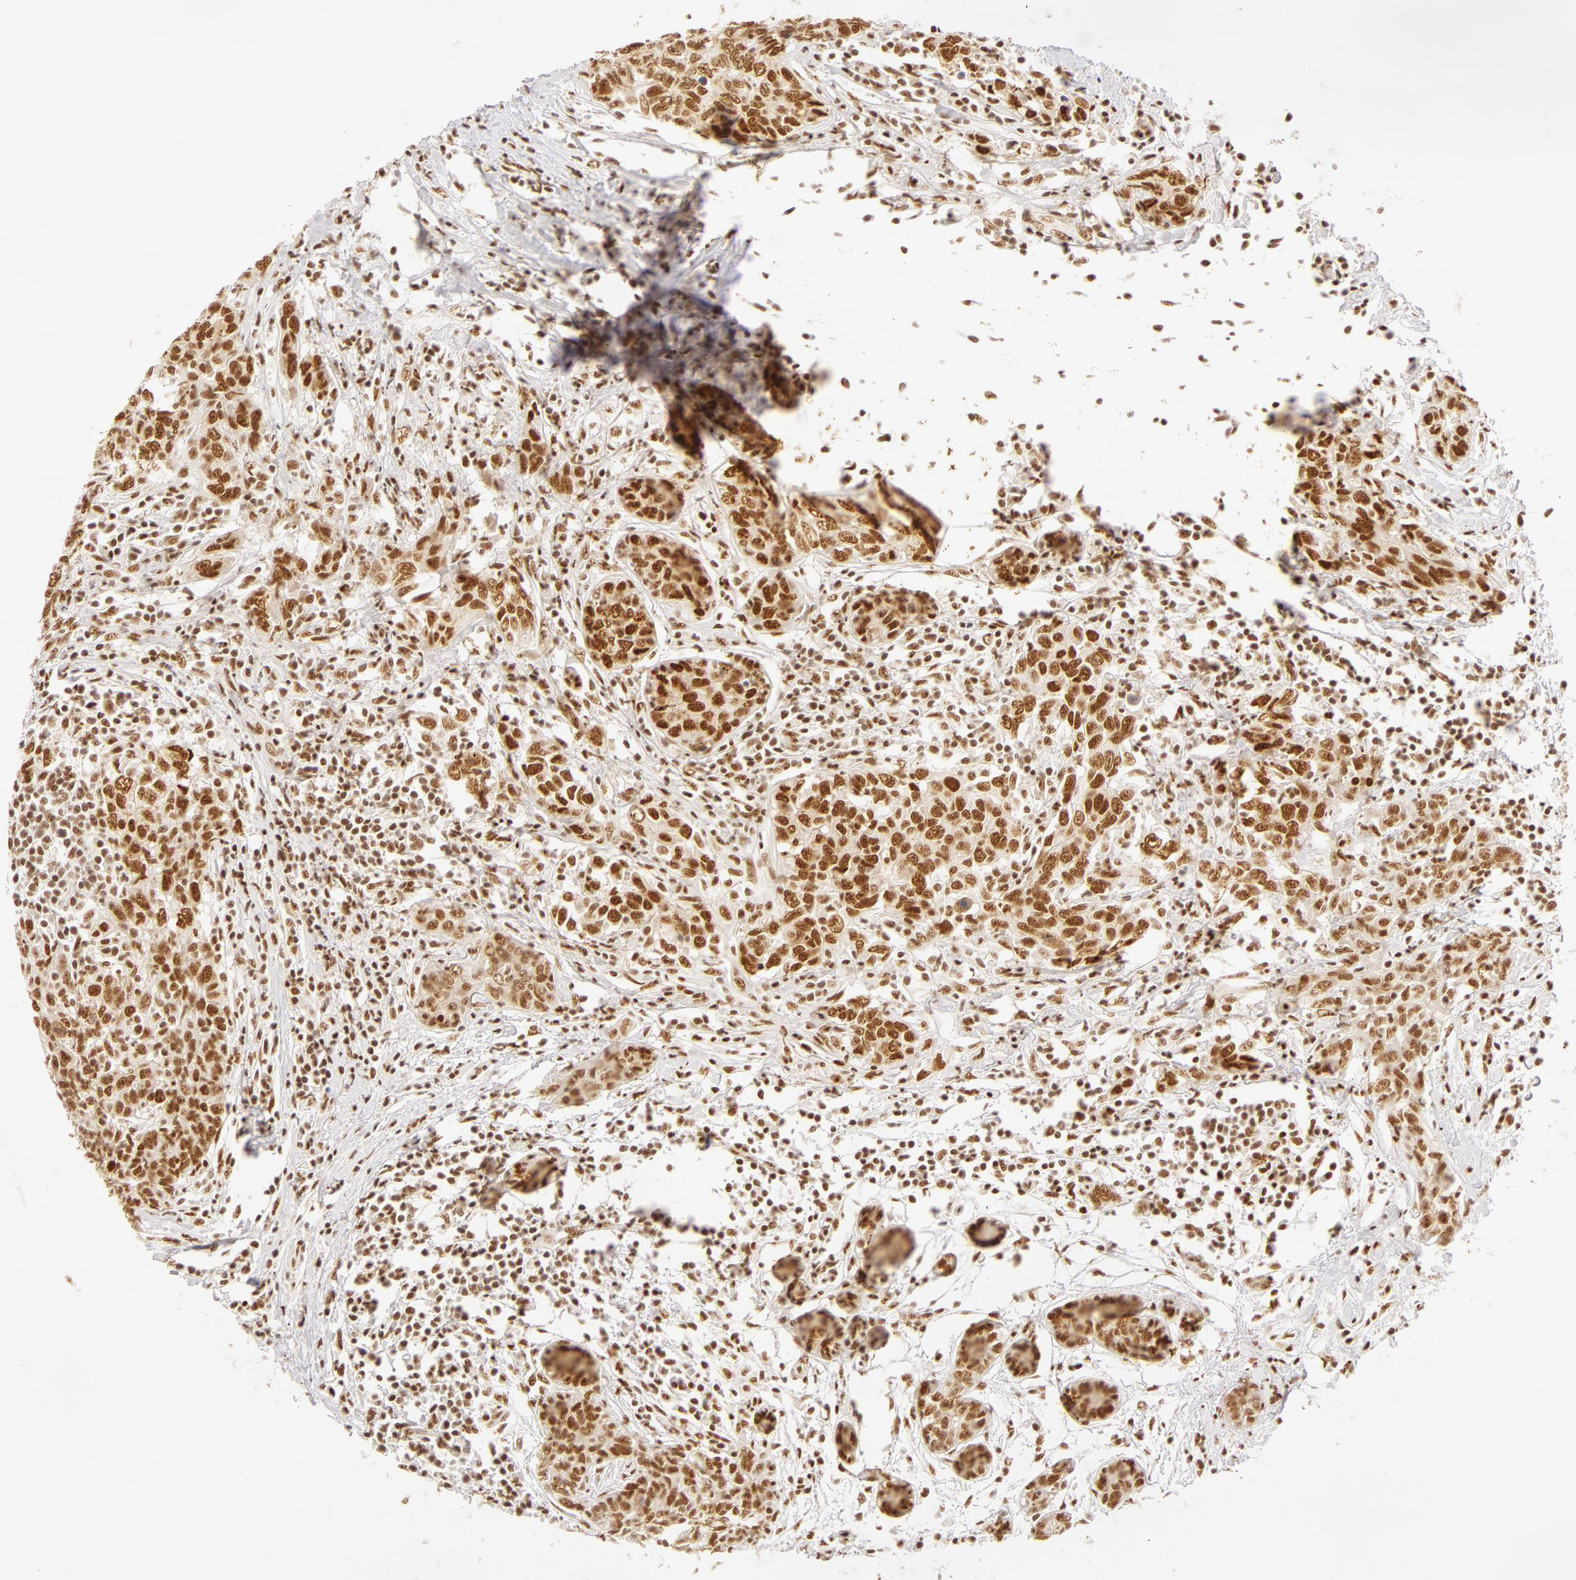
{"staining": {"intensity": "moderate", "quantity": ">75%", "location": "nuclear"}, "tissue": "breast cancer", "cell_type": "Tumor cells", "image_type": "cancer", "snomed": [{"axis": "morphology", "description": "Duct carcinoma"}, {"axis": "topography", "description": "Breast"}], "caption": "Human intraductal carcinoma (breast) stained for a protein (brown) demonstrates moderate nuclear positive positivity in approximately >75% of tumor cells.", "gene": "RBM39", "patient": {"sex": "female", "age": 50}}